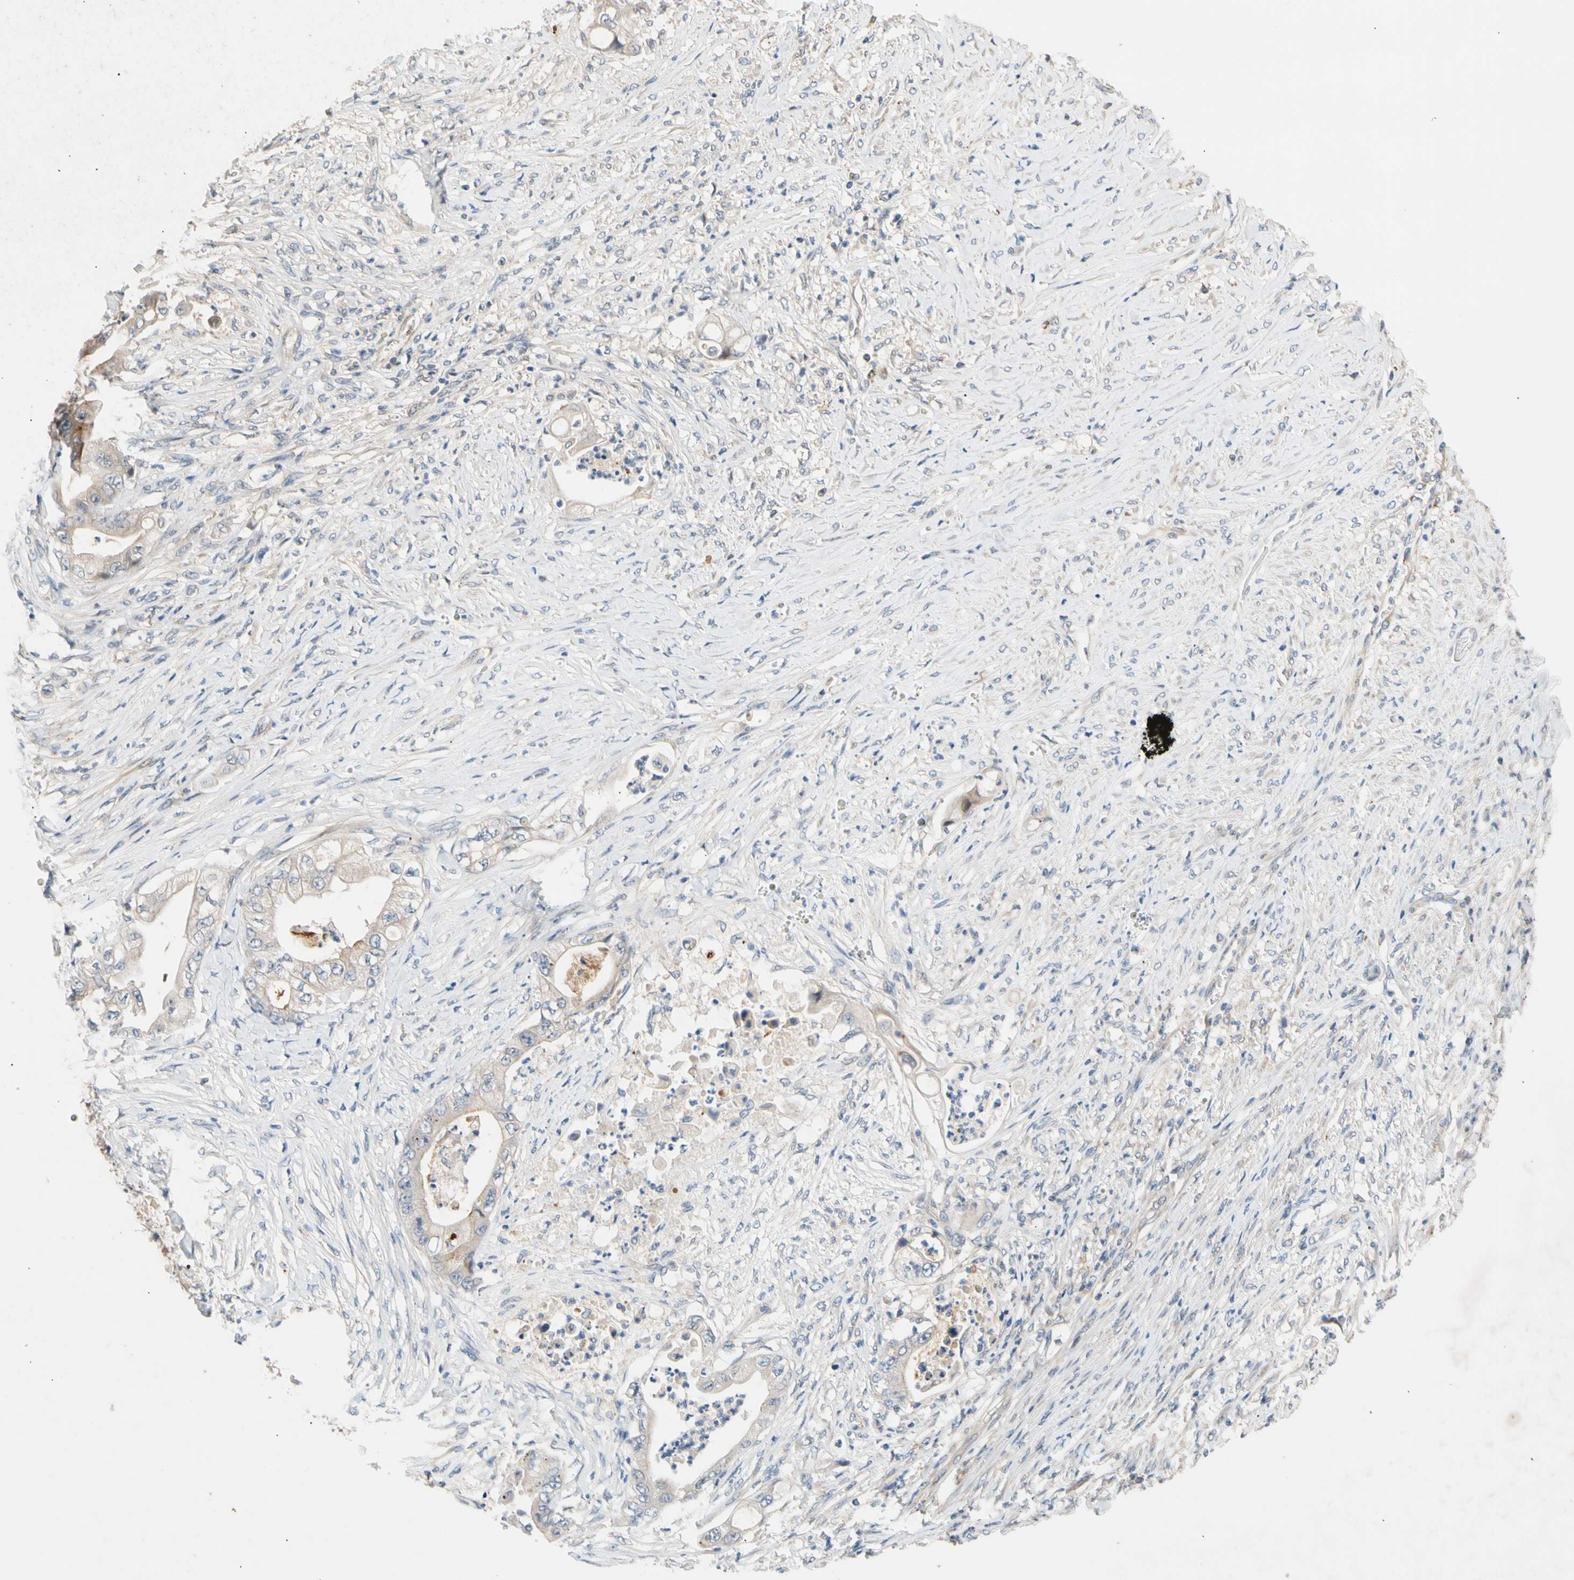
{"staining": {"intensity": "weak", "quantity": "<25%", "location": "cytoplasmic/membranous"}, "tissue": "stomach cancer", "cell_type": "Tumor cells", "image_type": "cancer", "snomed": [{"axis": "morphology", "description": "Adenocarcinoma, NOS"}, {"axis": "topography", "description": "Stomach"}], "caption": "The immunohistochemistry photomicrograph has no significant expression in tumor cells of stomach cancer tissue.", "gene": "CNST", "patient": {"sex": "female", "age": 73}}